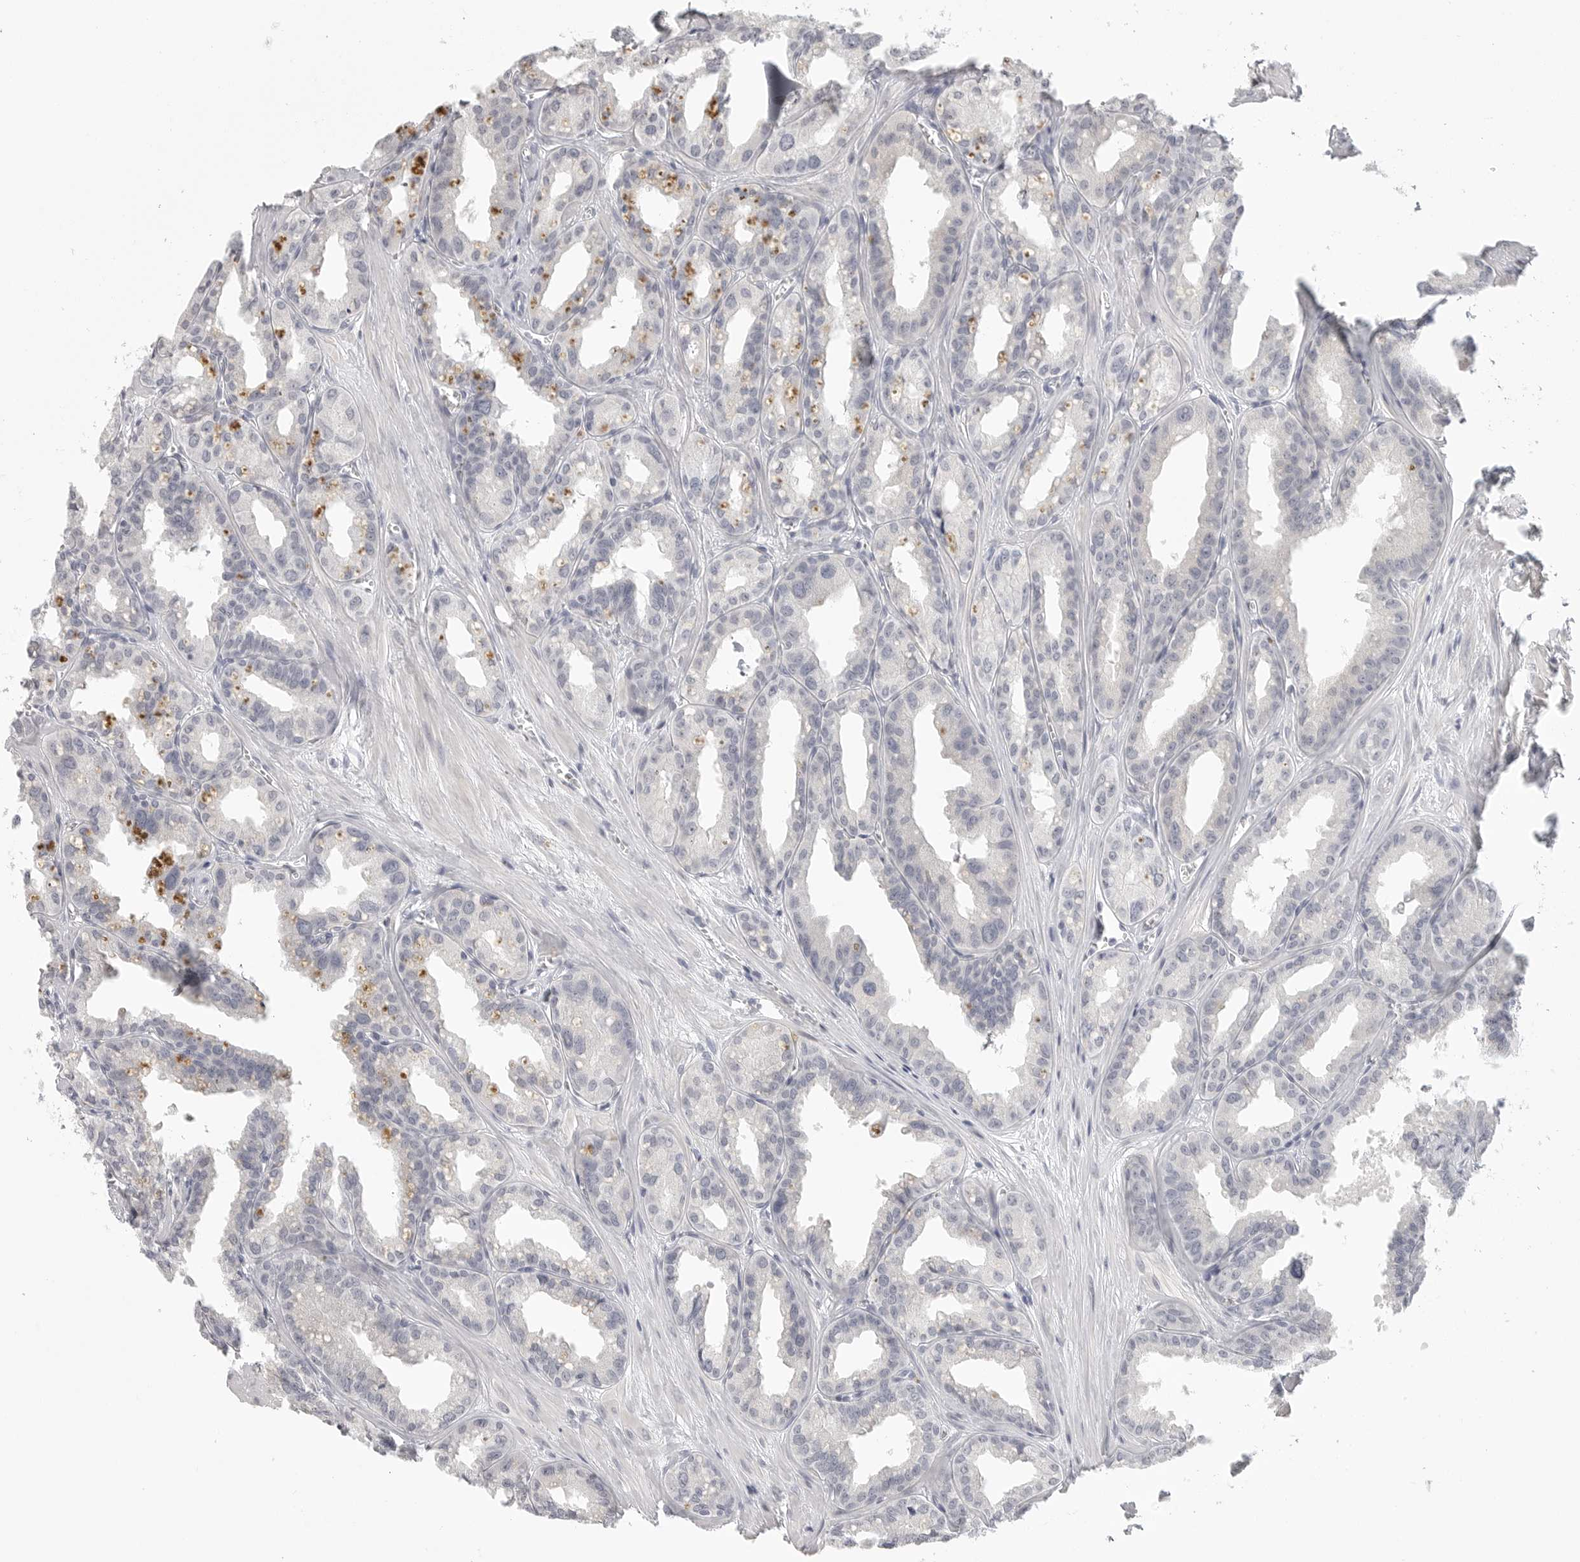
{"staining": {"intensity": "moderate", "quantity": "<25%", "location": "cytoplasmic/membranous"}, "tissue": "seminal vesicle", "cell_type": "Glandular cells", "image_type": "normal", "snomed": [{"axis": "morphology", "description": "Normal tissue, NOS"}, {"axis": "topography", "description": "Prostate"}, {"axis": "topography", "description": "Seminal veicle"}], "caption": "Immunohistochemical staining of benign seminal vesicle reveals moderate cytoplasmic/membranous protein staining in approximately <25% of glandular cells.", "gene": "HMGCS2", "patient": {"sex": "male", "age": 51}}